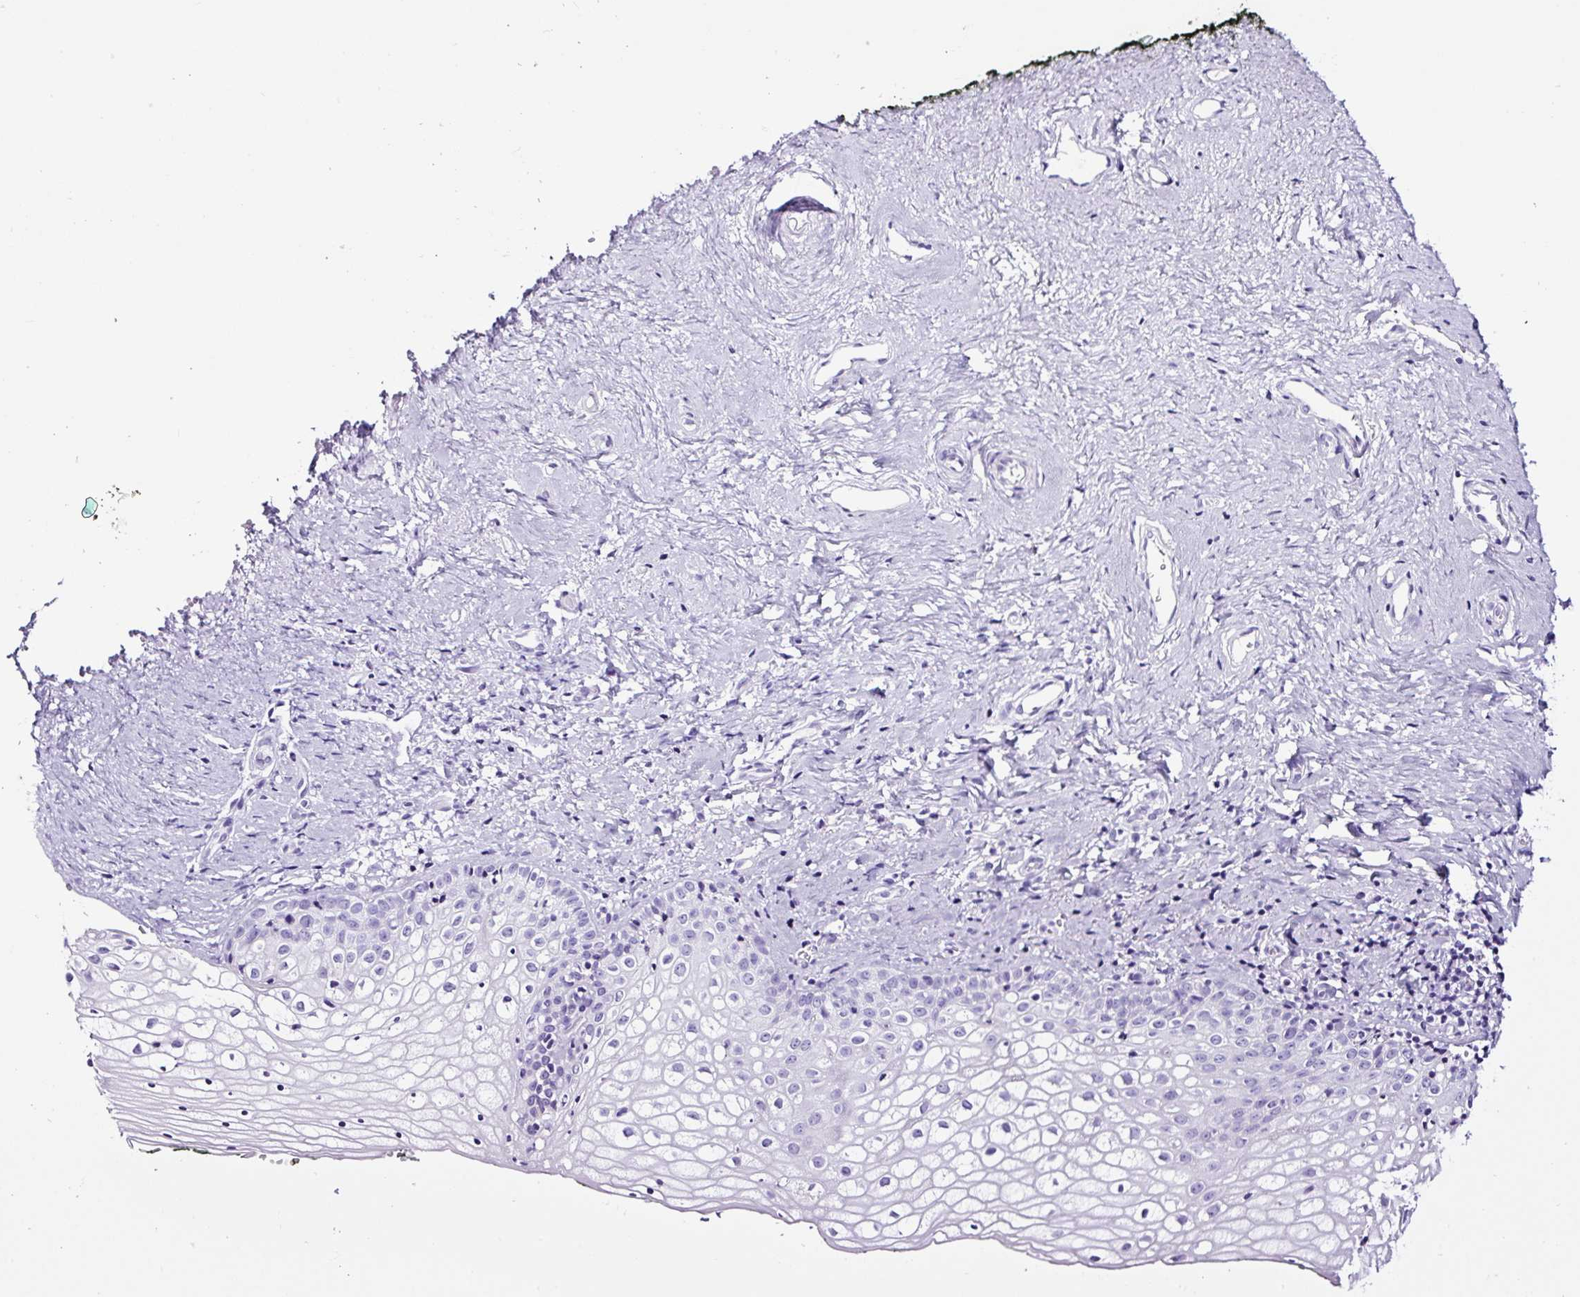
{"staining": {"intensity": "negative", "quantity": "none", "location": "none"}, "tissue": "vagina", "cell_type": "Squamous epithelial cells", "image_type": "normal", "snomed": [{"axis": "morphology", "description": "Normal tissue, NOS"}, {"axis": "topography", "description": "Vagina"}], "caption": "The micrograph shows no staining of squamous epithelial cells in normal vagina.", "gene": "FBXL7", "patient": {"sex": "female", "age": 59}}